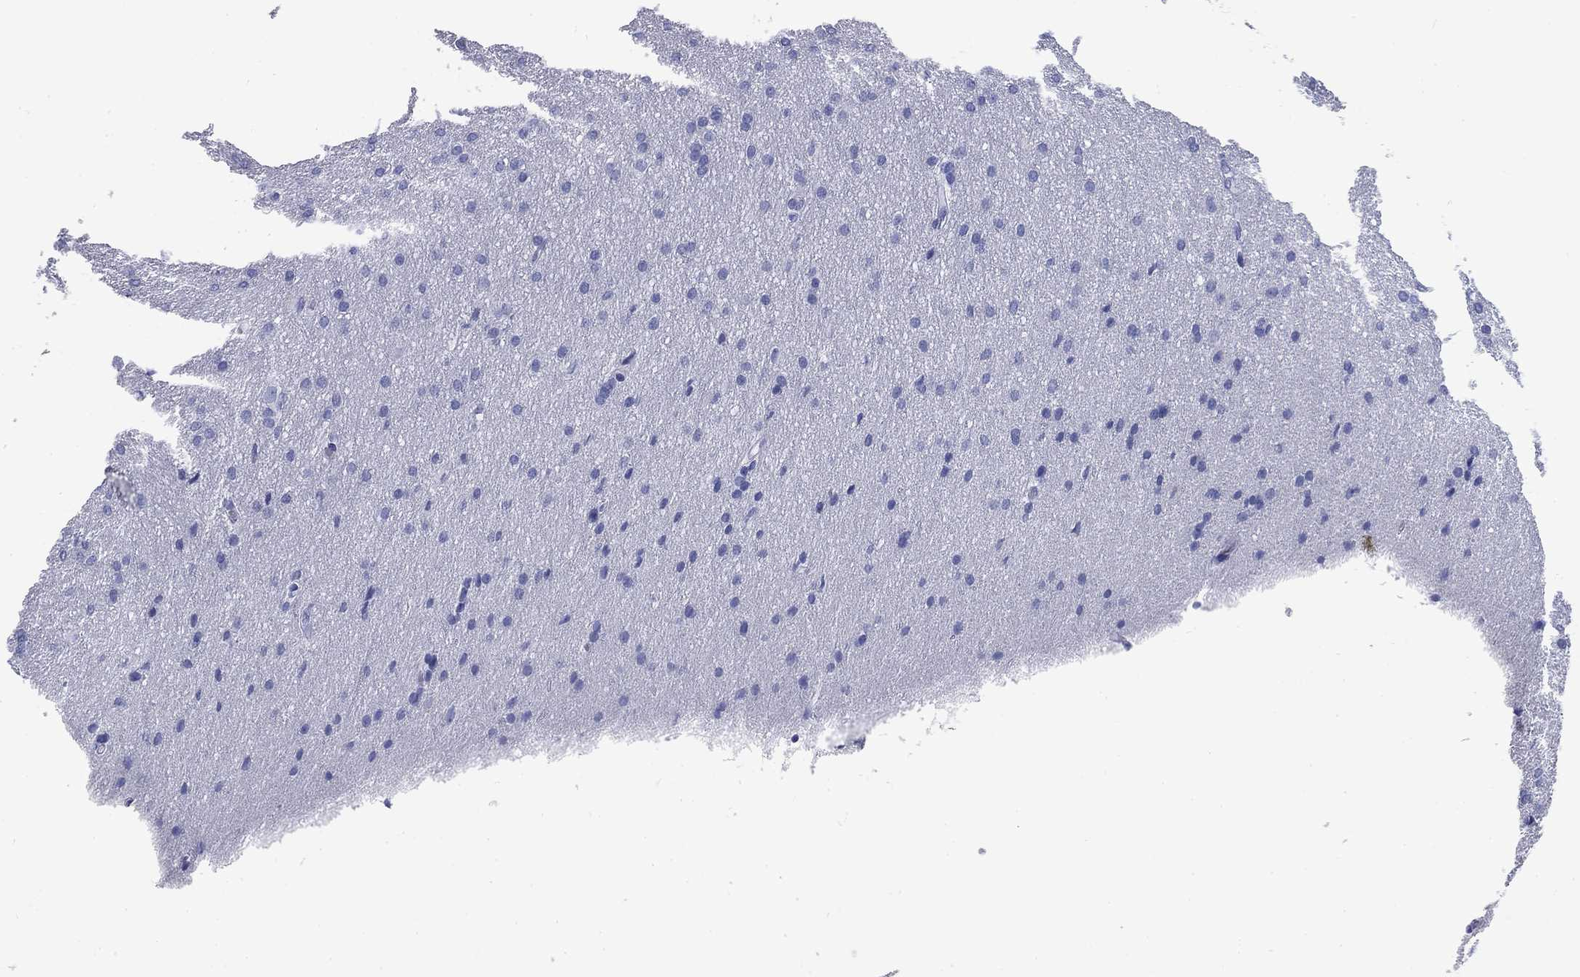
{"staining": {"intensity": "negative", "quantity": "none", "location": "none"}, "tissue": "glioma", "cell_type": "Tumor cells", "image_type": "cancer", "snomed": [{"axis": "morphology", "description": "Glioma, malignant, Low grade"}, {"axis": "topography", "description": "Brain"}], "caption": "IHC micrograph of neoplastic tissue: human malignant glioma (low-grade) stained with DAB (3,3'-diaminobenzidine) shows no significant protein staining in tumor cells. (DAB IHC, high magnification).", "gene": "CD40LG", "patient": {"sex": "female", "age": 32}}